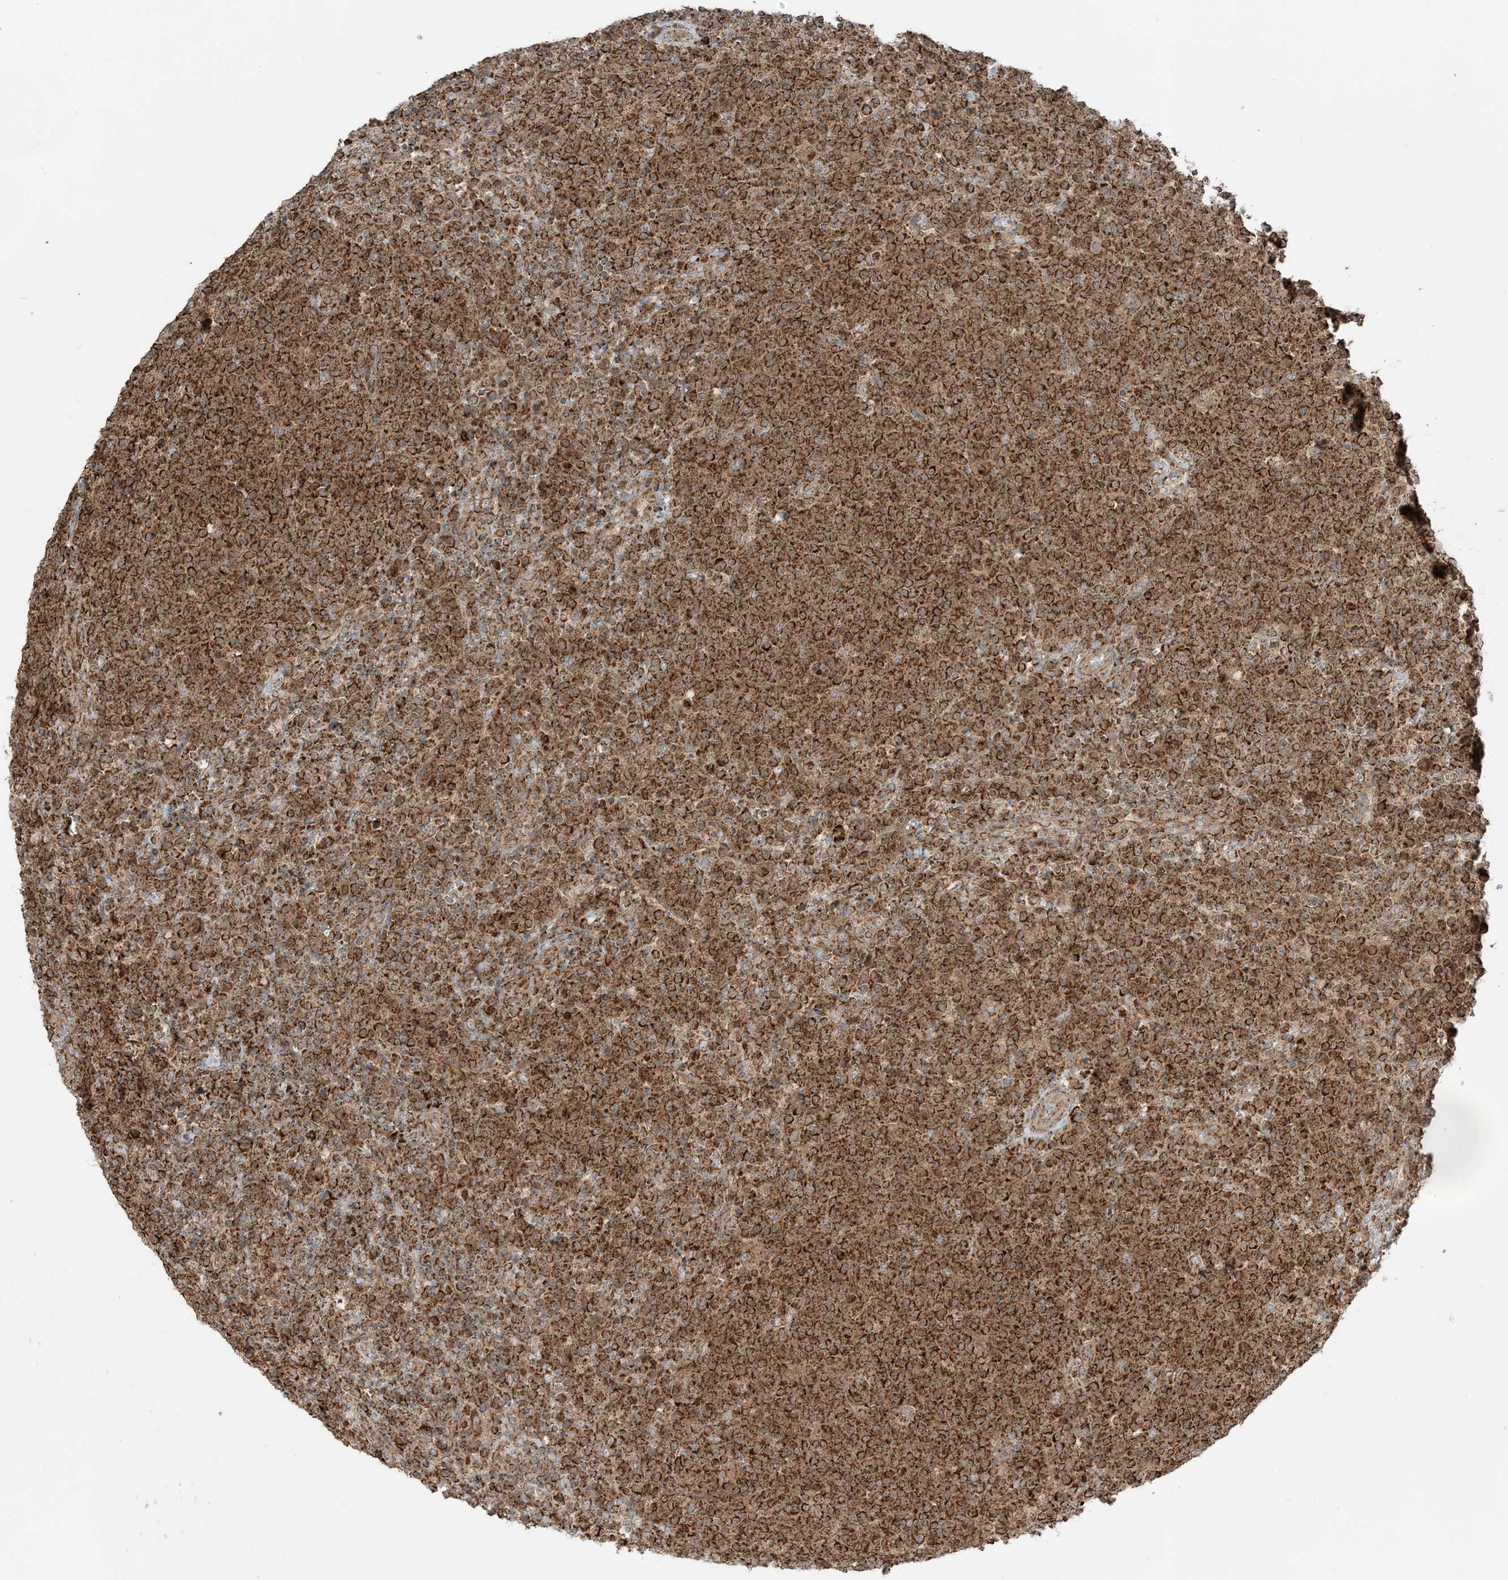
{"staining": {"intensity": "strong", "quantity": ">75%", "location": "cytoplasmic/membranous"}, "tissue": "lymphoma", "cell_type": "Tumor cells", "image_type": "cancer", "snomed": [{"axis": "morphology", "description": "Malignant lymphoma, non-Hodgkin's type, High grade"}, {"axis": "topography", "description": "Lymph node"}], "caption": "Immunohistochemistry (IHC) histopathology image of lymphoma stained for a protein (brown), which demonstrates high levels of strong cytoplasmic/membranous expression in approximately >75% of tumor cells.", "gene": "N4BP3", "patient": {"sex": "male", "age": 61}}